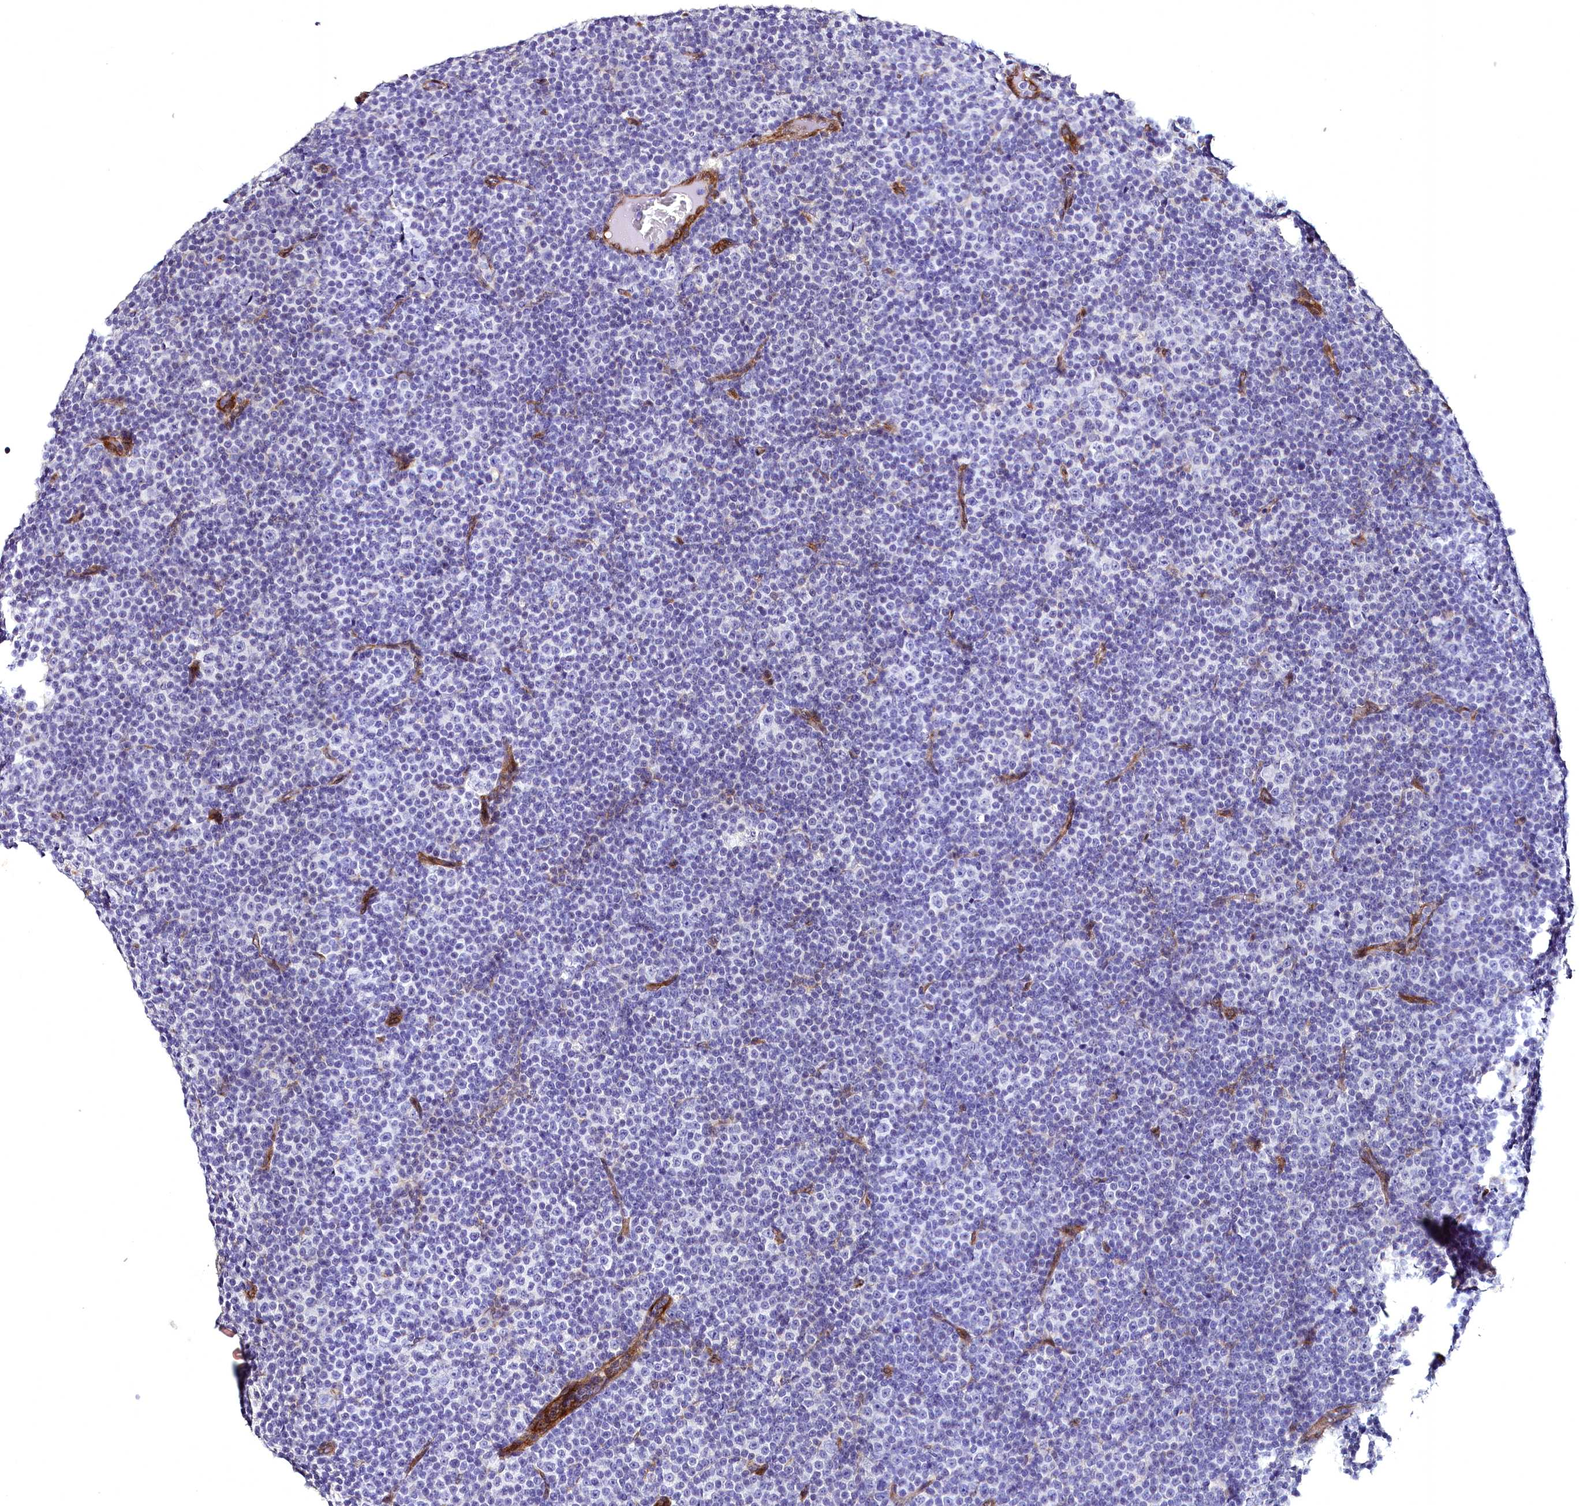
{"staining": {"intensity": "negative", "quantity": "none", "location": "none"}, "tissue": "lymphoma", "cell_type": "Tumor cells", "image_type": "cancer", "snomed": [{"axis": "morphology", "description": "Malignant lymphoma, non-Hodgkin's type, Low grade"}, {"axis": "topography", "description": "Lymph node"}], "caption": "IHC of human malignant lymphoma, non-Hodgkin's type (low-grade) reveals no staining in tumor cells. The staining is performed using DAB brown chromogen with nuclei counter-stained in using hematoxylin.", "gene": "STXBP1", "patient": {"sex": "female", "age": 67}}